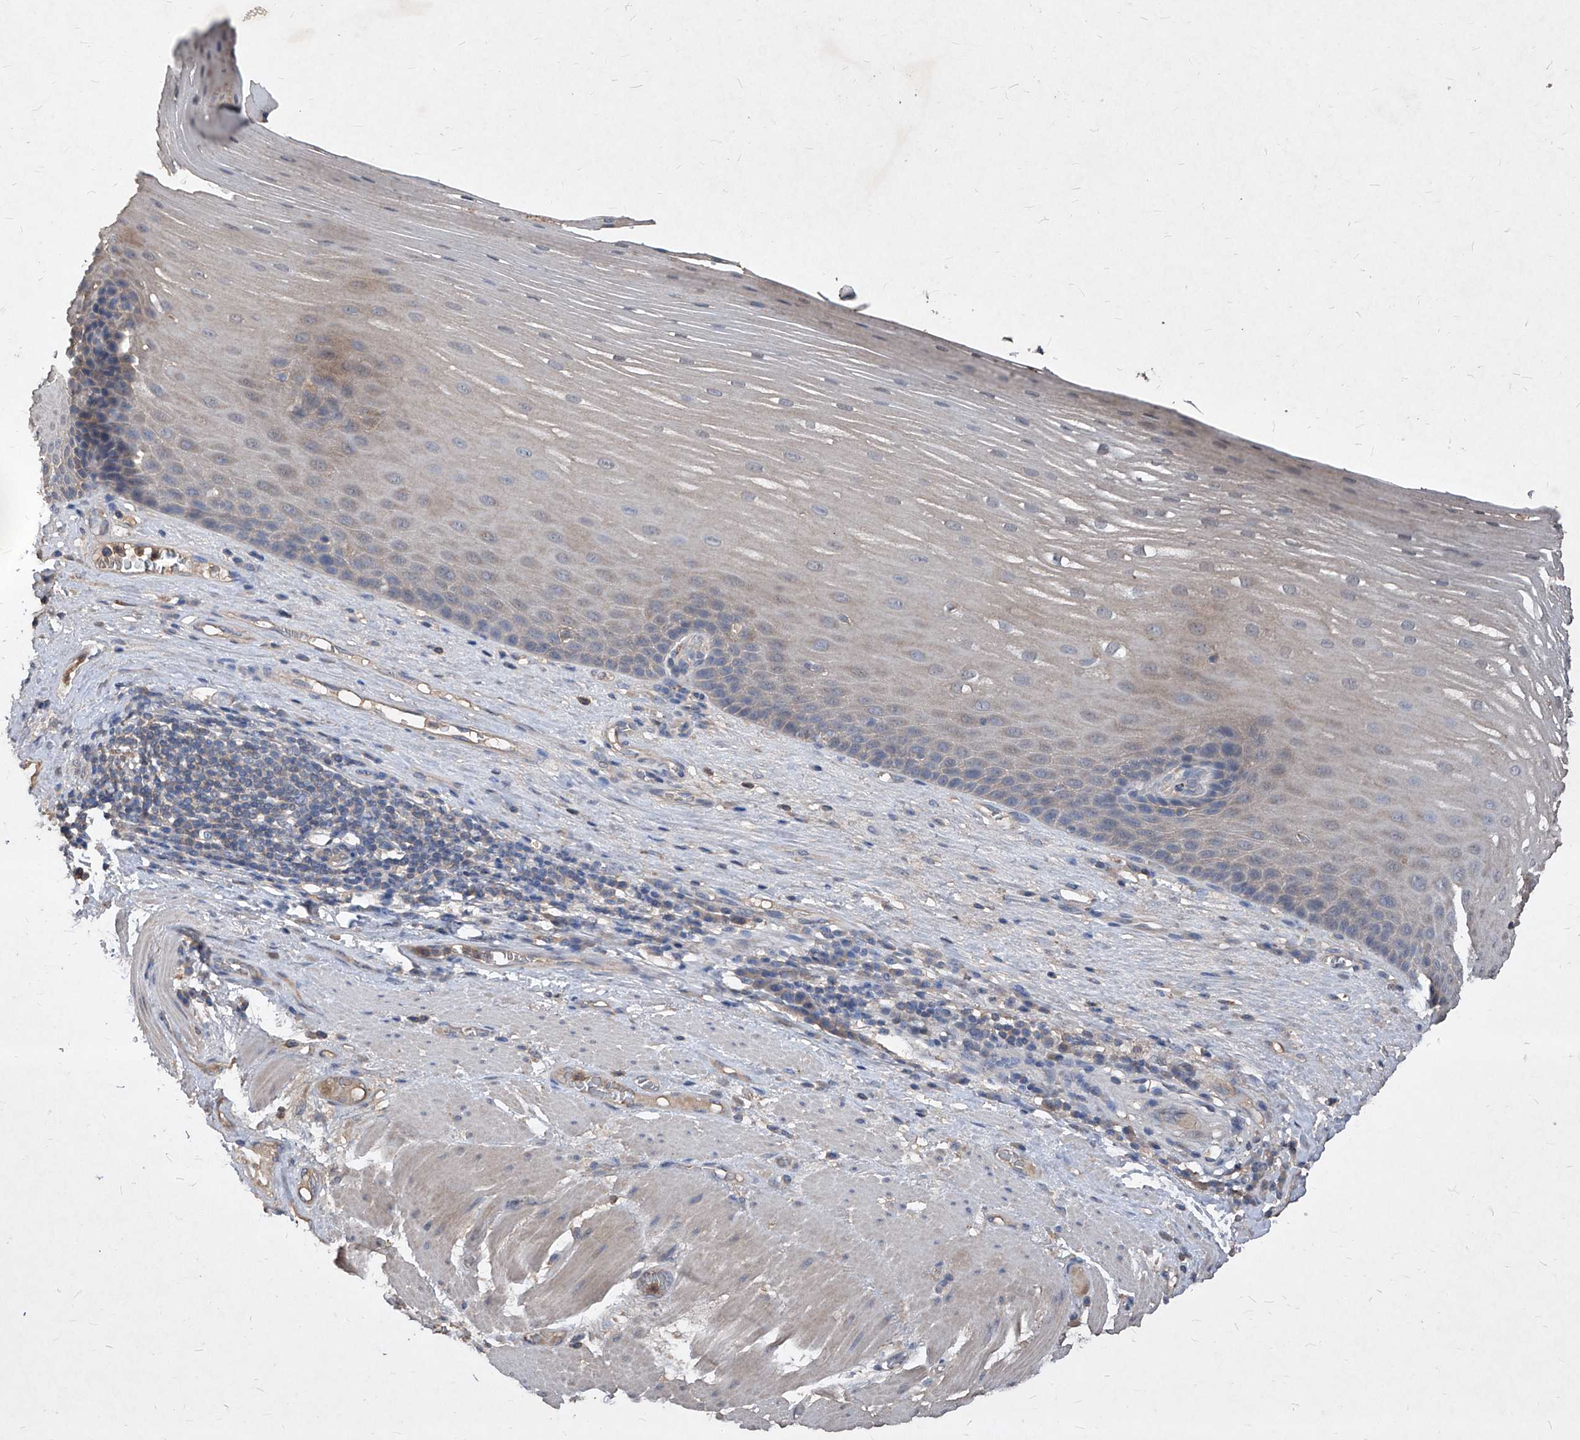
{"staining": {"intensity": "negative", "quantity": "none", "location": "none"}, "tissue": "esophagus", "cell_type": "Squamous epithelial cells", "image_type": "normal", "snomed": [{"axis": "morphology", "description": "Normal tissue, NOS"}, {"axis": "topography", "description": "Esophagus"}], "caption": "Protein analysis of unremarkable esophagus displays no significant positivity in squamous epithelial cells.", "gene": "SYNGR1", "patient": {"sex": "male", "age": 62}}